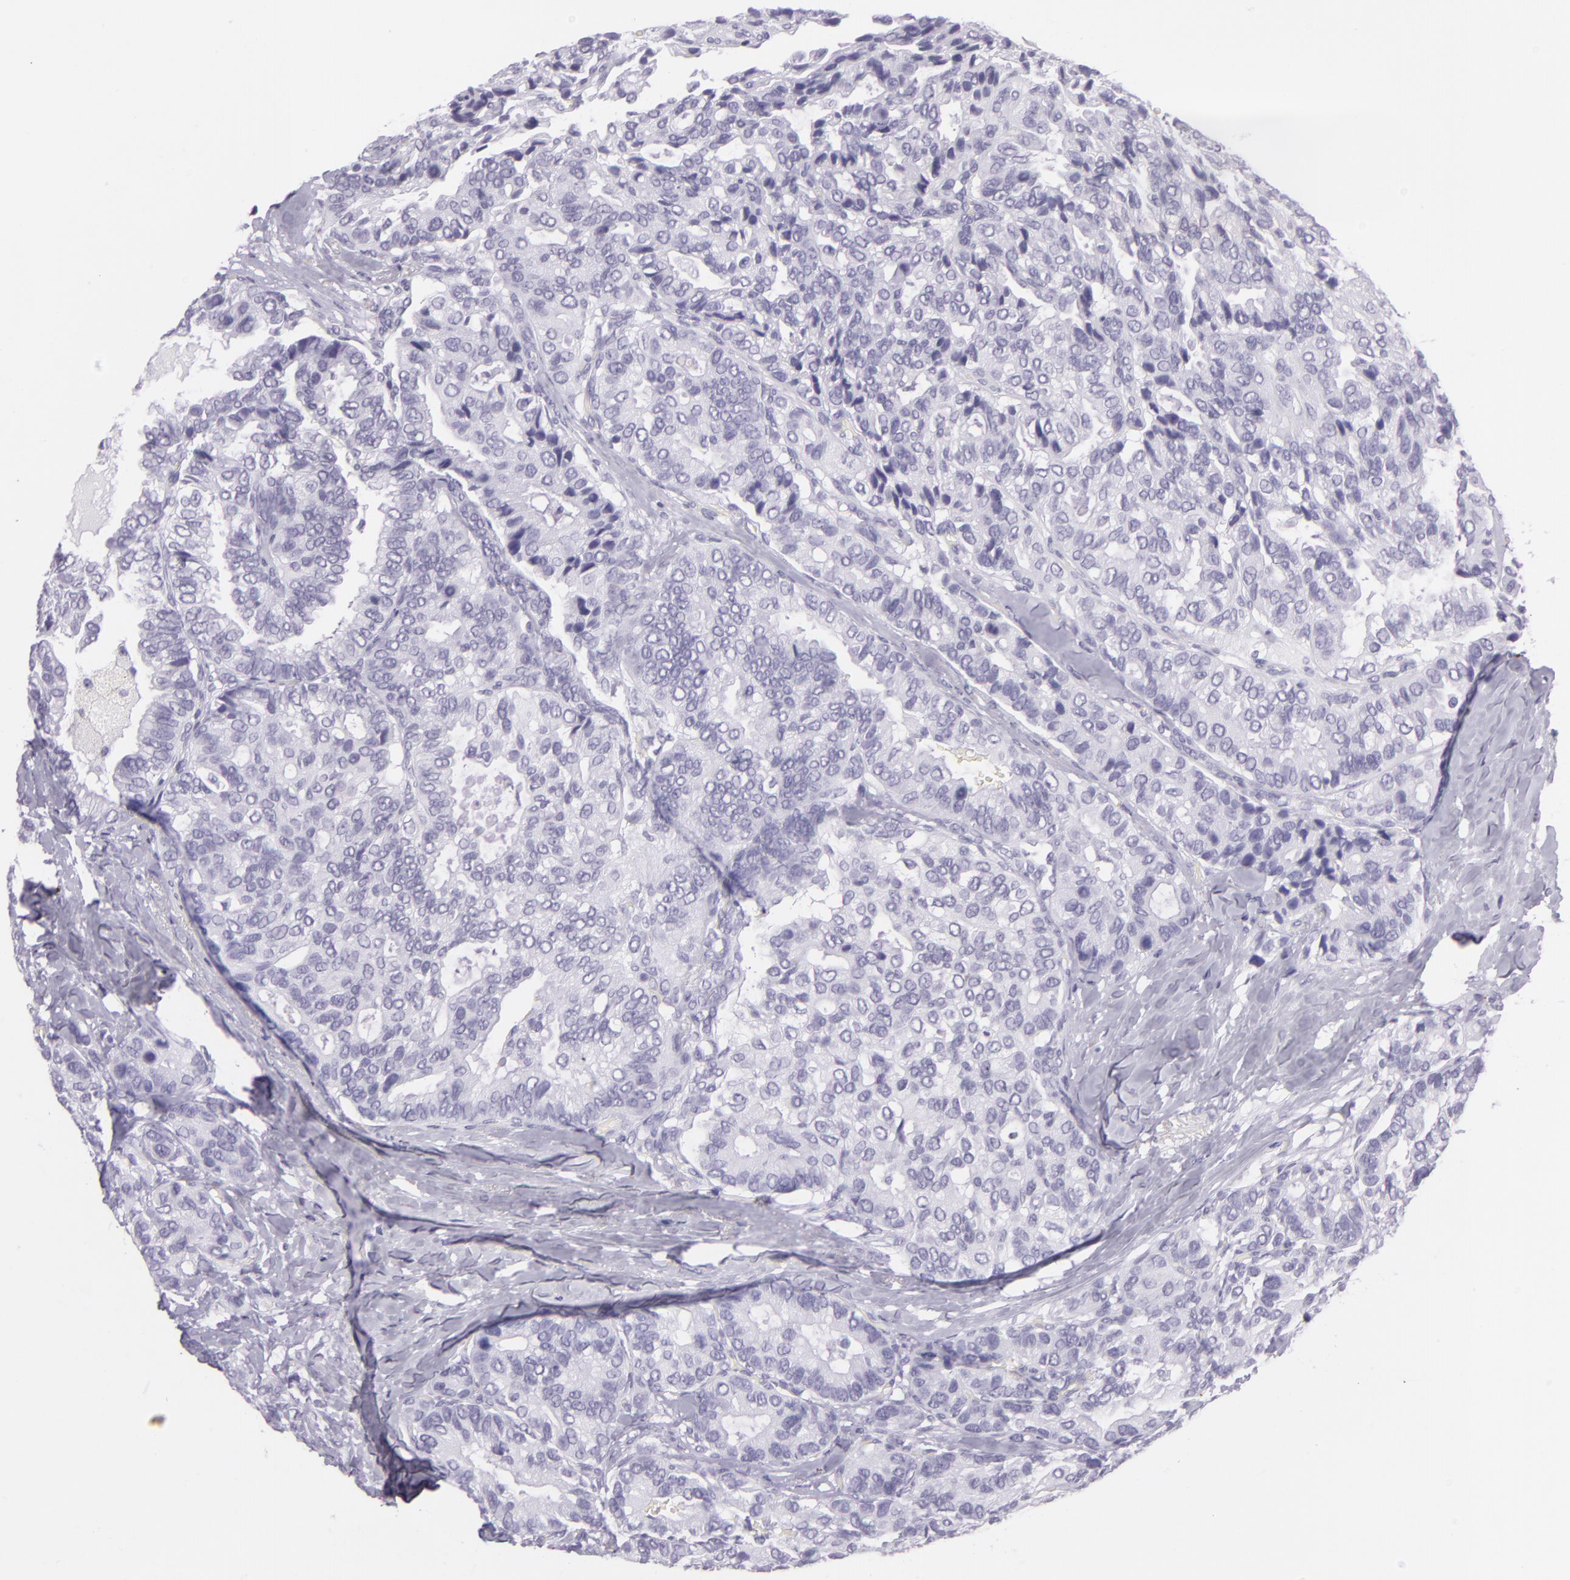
{"staining": {"intensity": "negative", "quantity": "none", "location": "none"}, "tissue": "breast cancer", "cell_type": "Tumor cells", "image_type": "cancer", "snomed": [{"axis": "morphology", "description": "Duct carcinoma"}, {"axis": "topography", "description": "Breast"}], "caption": "Photomicrograph shows no significant protein staining in tumor cells of breast cancer.", "gene": "MUC6", "patient": {"sex": "female", "age": 69}}